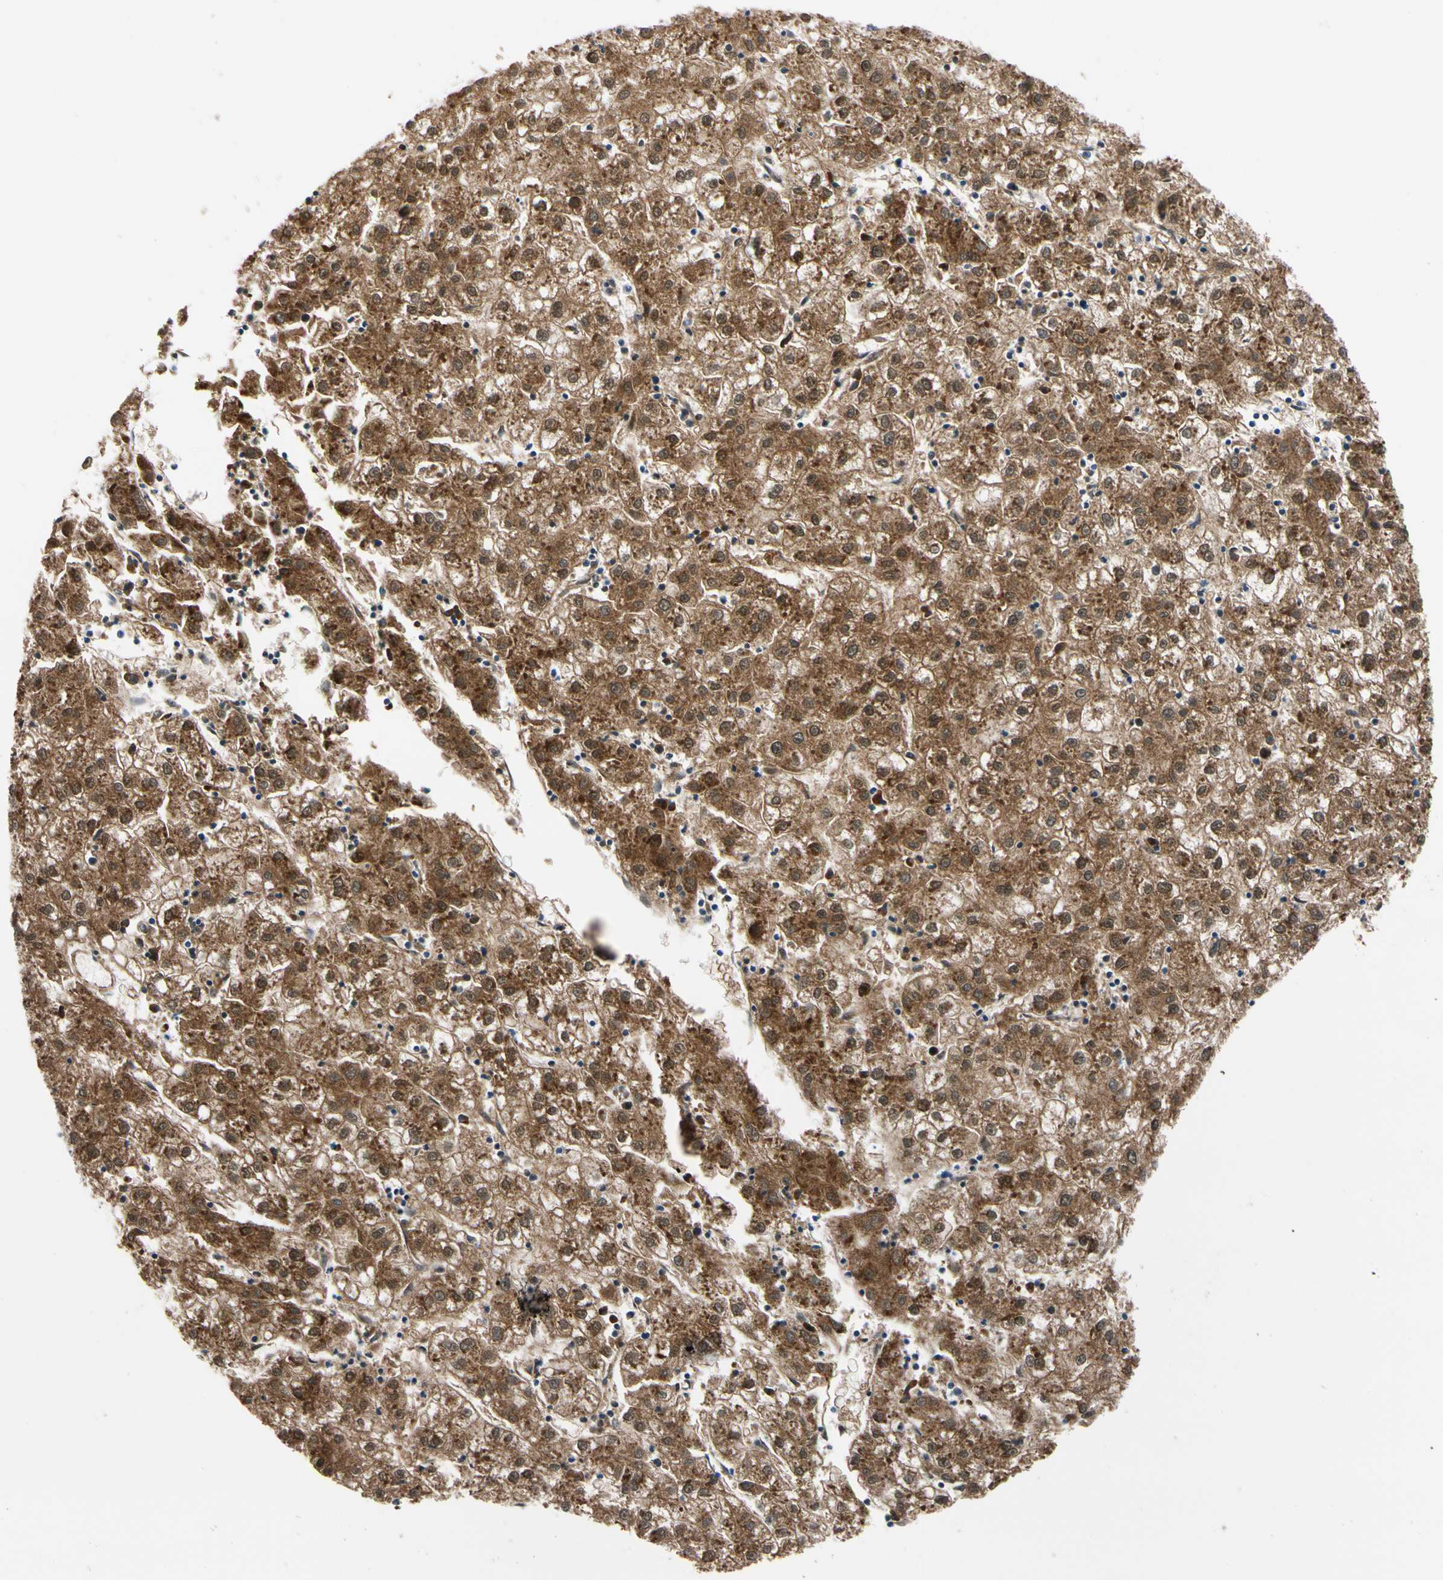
{"staining": {"intensity": "strong", "quantity": ">75%", "location": "cytoplasmic/membranous"}, "tissue": "liver cancer", "cell_type": "Tumor cells", "image_type": "cancer", "snomed": [{"axis": "morphology", "description": "Carcinoma, Hepatocellular, NOS"}, {"axis": "topography", "description": "Liver"}], "caption": "The micrograph shows immunohistochemical staining of liver hepatocellular carcinoma. There is strong cytoplasmic/membranous positivity is identified in about >75% of tumor cells.", "gene": "GPHN", "patient": {"sex": "male", "age": 72}}